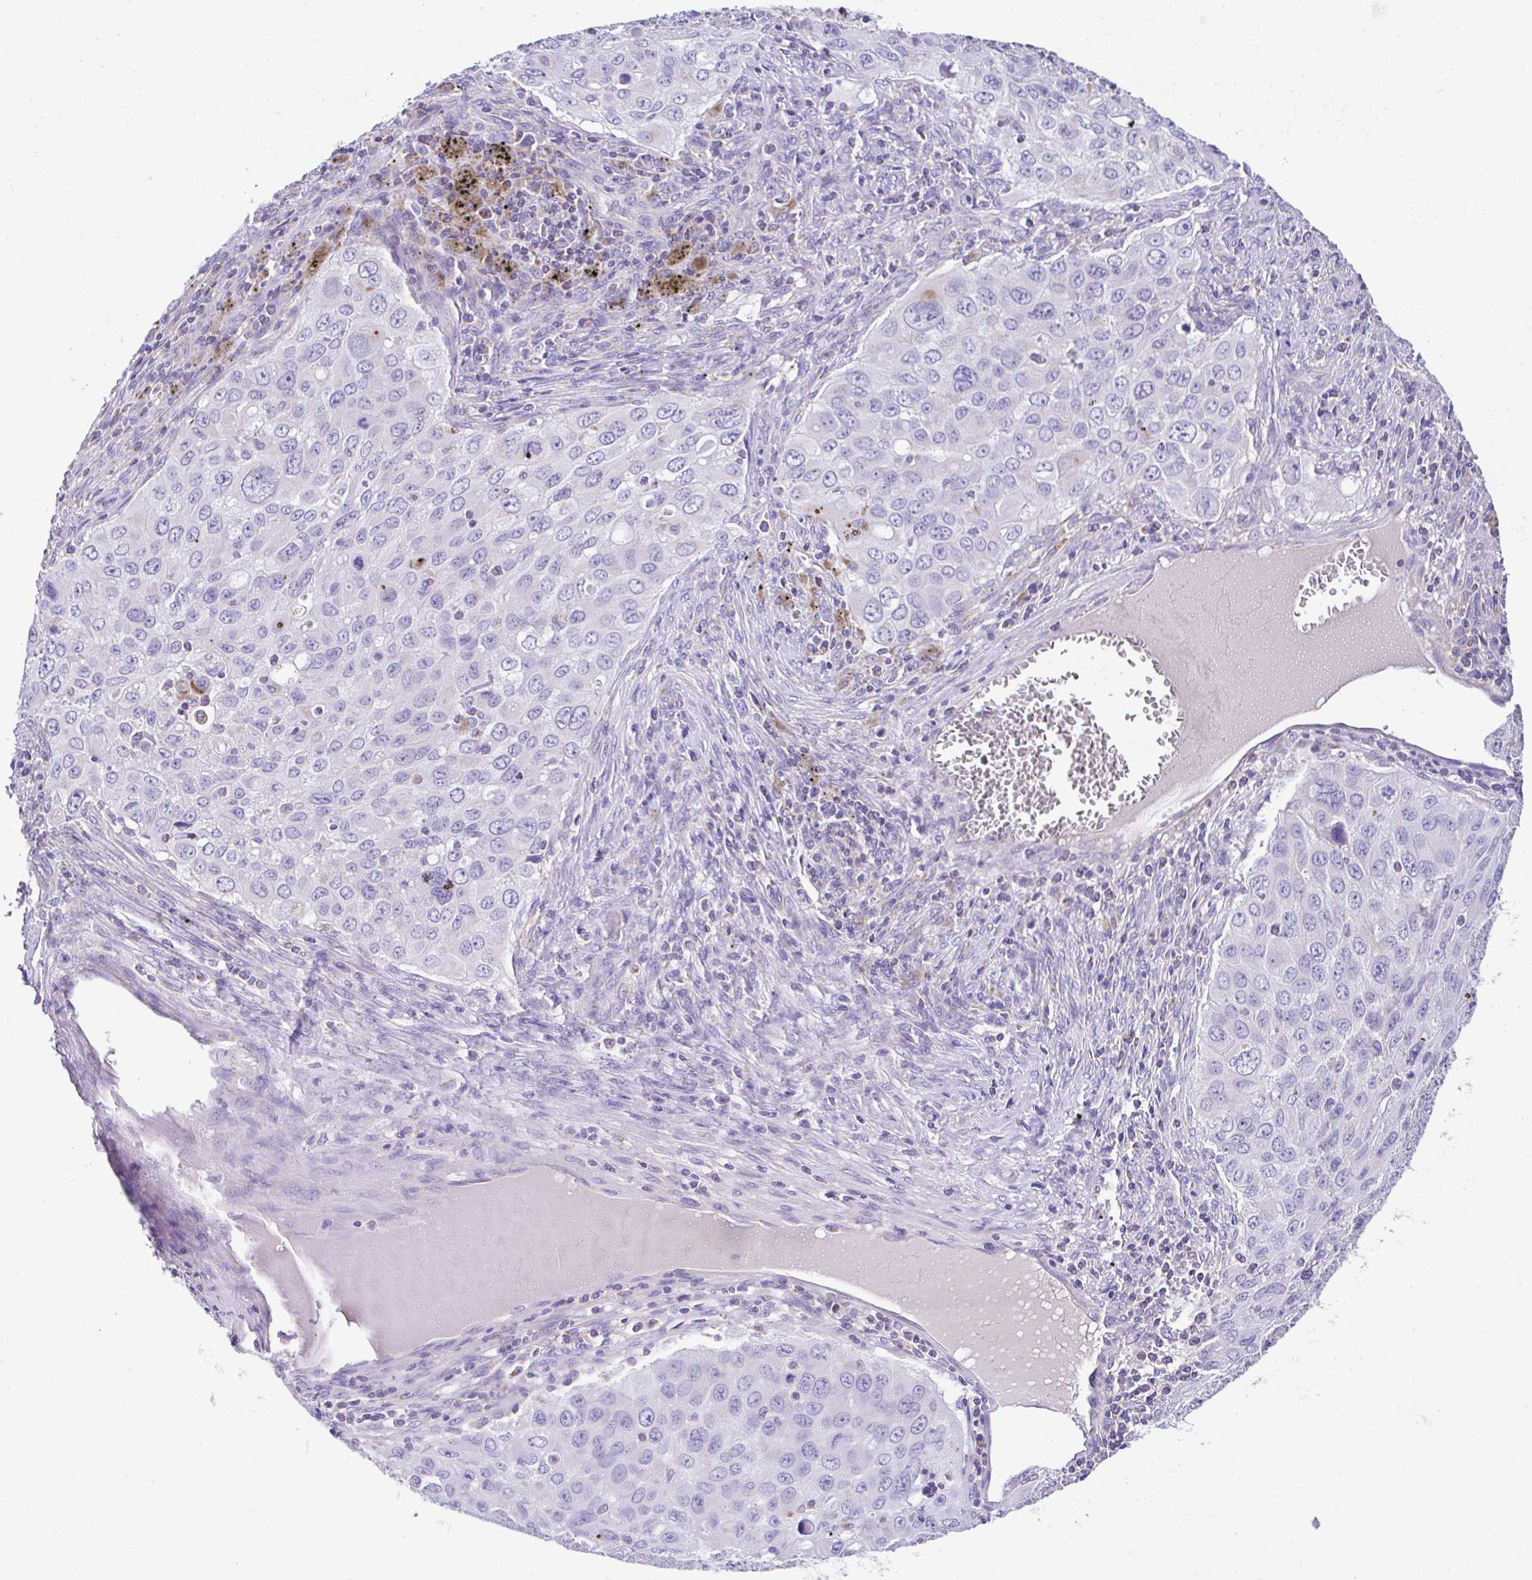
{"staining": {"intensity": "negative", "quantity": "none", "location": "none"}, "tissue": "lung cancer", "cell_type": "Tumor cells", "image_type": "cancer", "snomed": [{"axis": "morphology", "description": "Adenocarcinoma, NOS"}, {"axis": "morphology", "description": "Adenocarcinoma, metastatic, NOS"}, {"axis": "topography", "description": "Lymph node"}, {"axis": "topography", "description": "Lung"}], "caption": "DAB (3,3'-diaminobenzidine) immunohistochemical staining of lung cancer demonstrates no significant positivity in tumor cells.", "gene": "PCMTD2", "patient": {"sex": "female", "age": 42}}